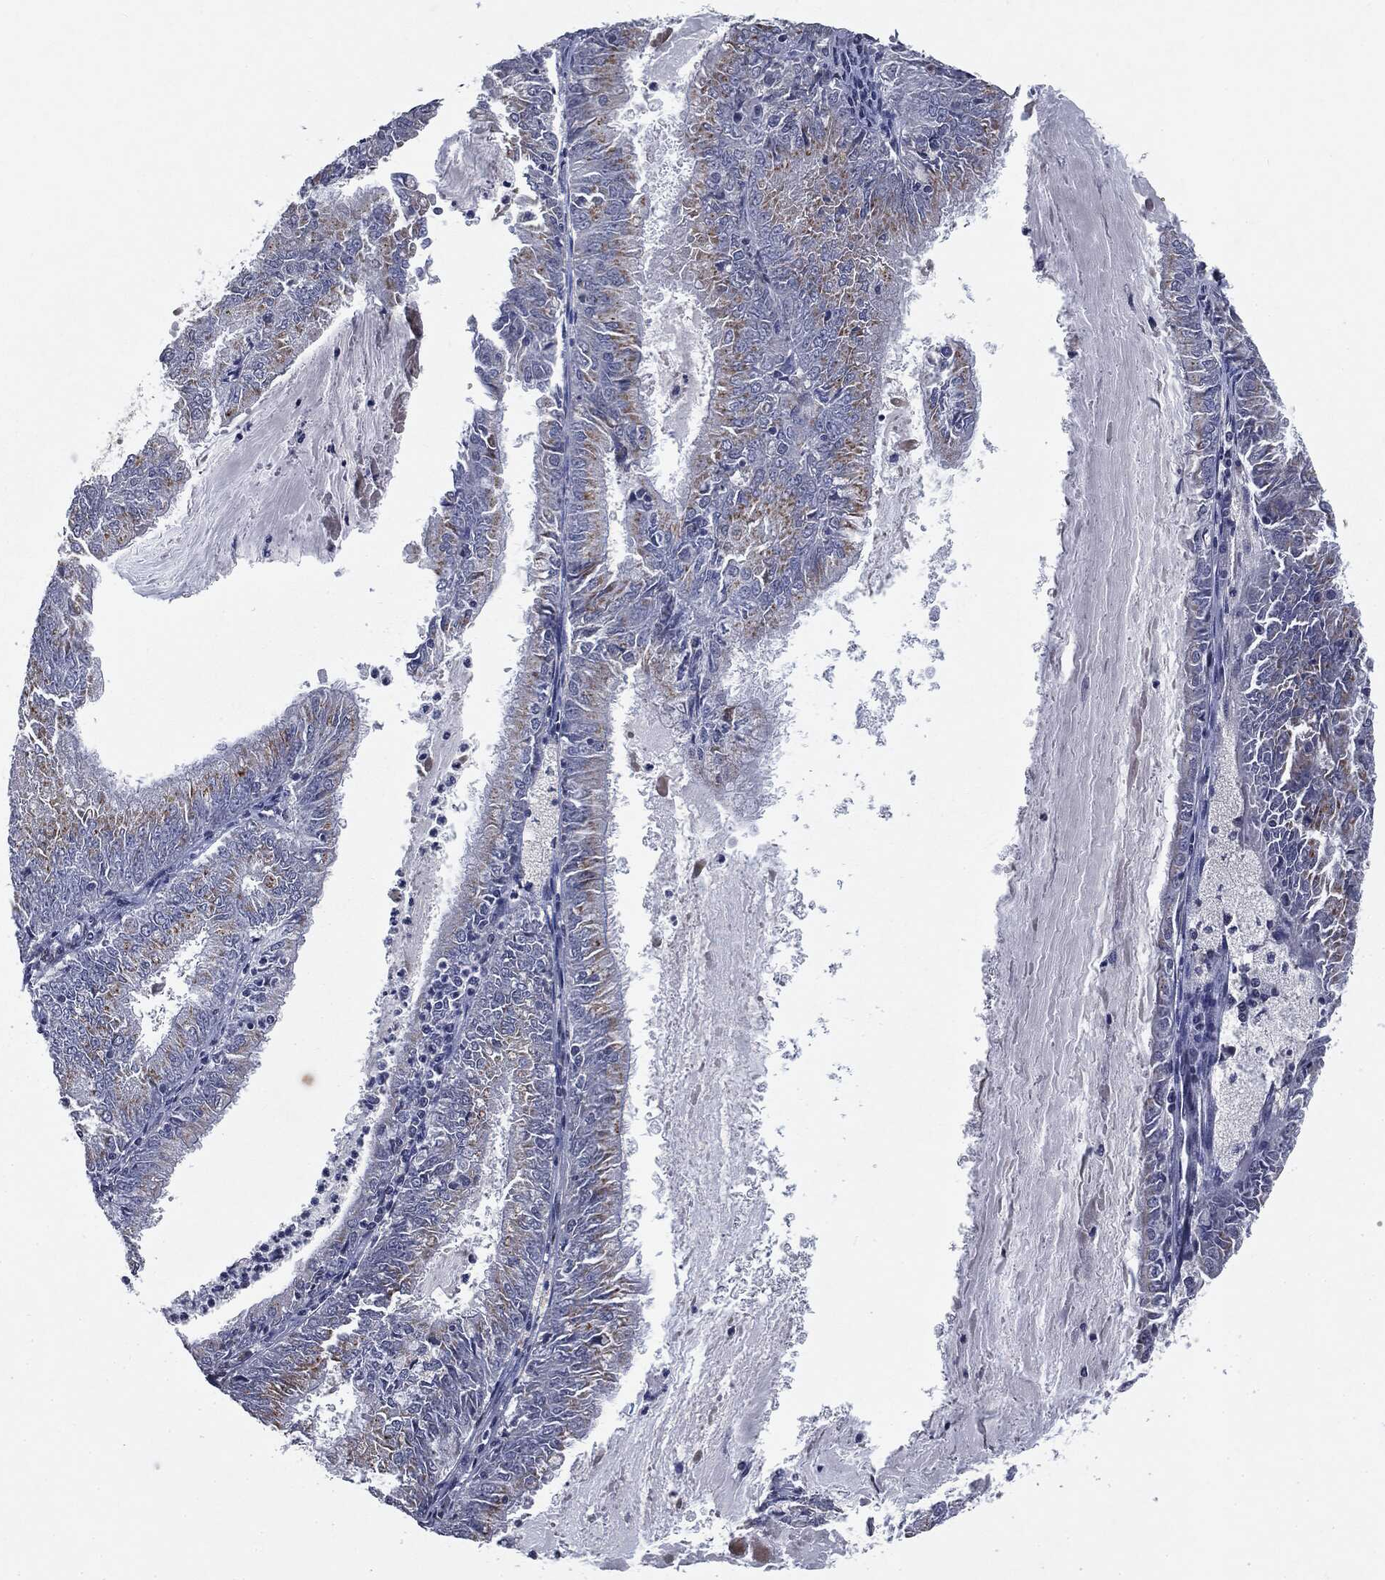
{"staining": {"intensity": "weak", "quantity": "<25%", "location": "cytoplasmic/membranous"}, "tissue": "endometrial cancer", "cell_type": "Tumor cells", "image_type": "cancer", "snomed": [{"axis": "morphology", "description": "Adenocarcinoma, NOS"}, {"axis": "topography", "description": "Endometrium"}], "caption": "This is an IHC image of adenocarcinoma (endometrial). There is no expression in tumor cells.", "gene": "CASD1", "patient": {"sex": "female", "age": 57}}